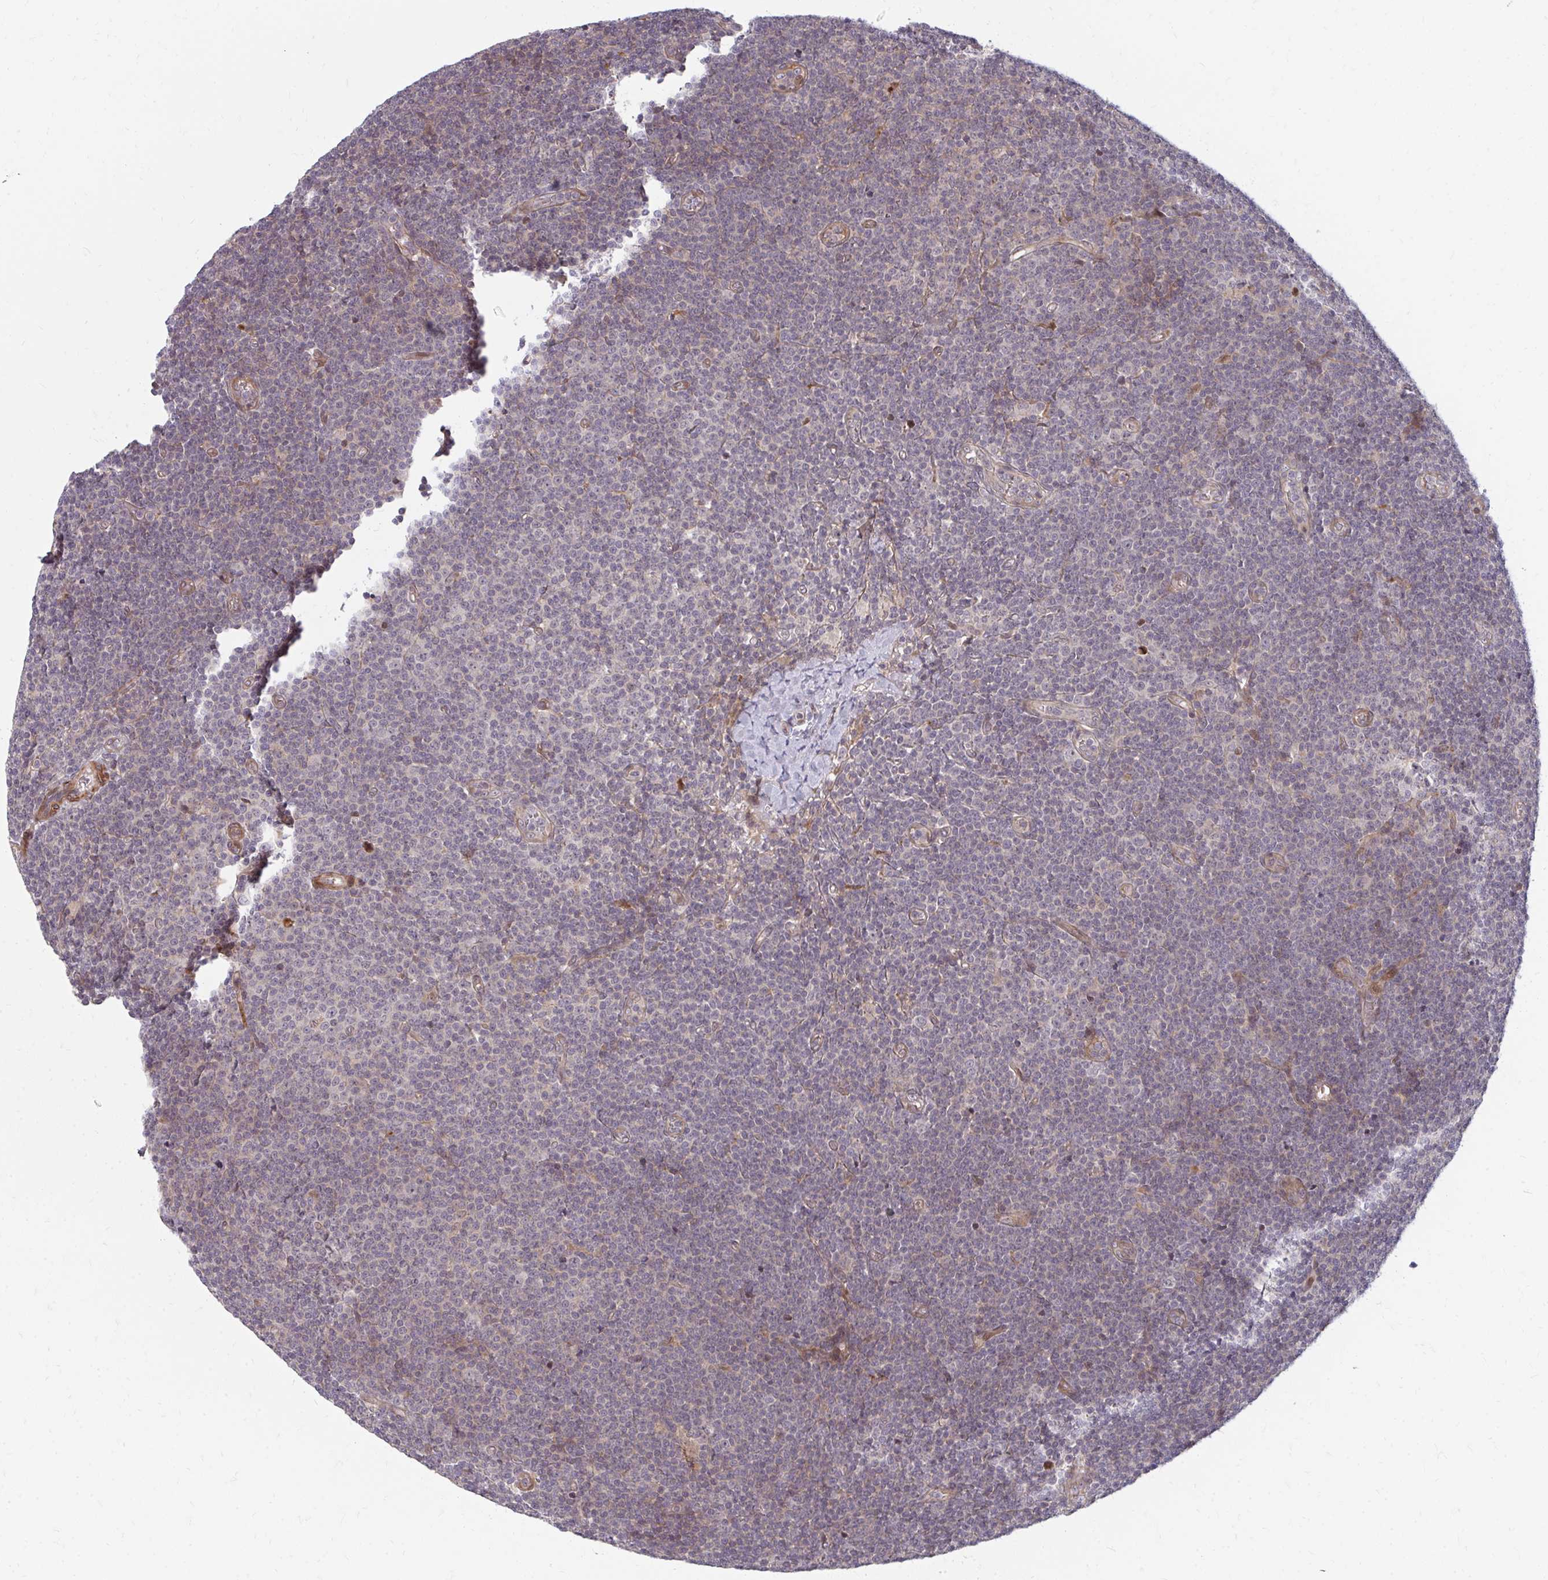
{"staining": {"intensity": "negative", "quantity": "none", "location": "none"}, "tissue": "lymphoma", "cell_type": "Tumor cells", "image_type": "cancer", "snomed": [{"axis": "morphology", "description": "Malignant lymphoma, non-Hodgkin's type, Low grade"}, {"axis": "topography", "description": "Lymph node"}], "caption": "The immunohistochemistry (IHC) image has no significant expression in tumor cells of lymphoma tissue.", "gene": "ZNF285", "patient": {"sex": "male", "age": 48}}